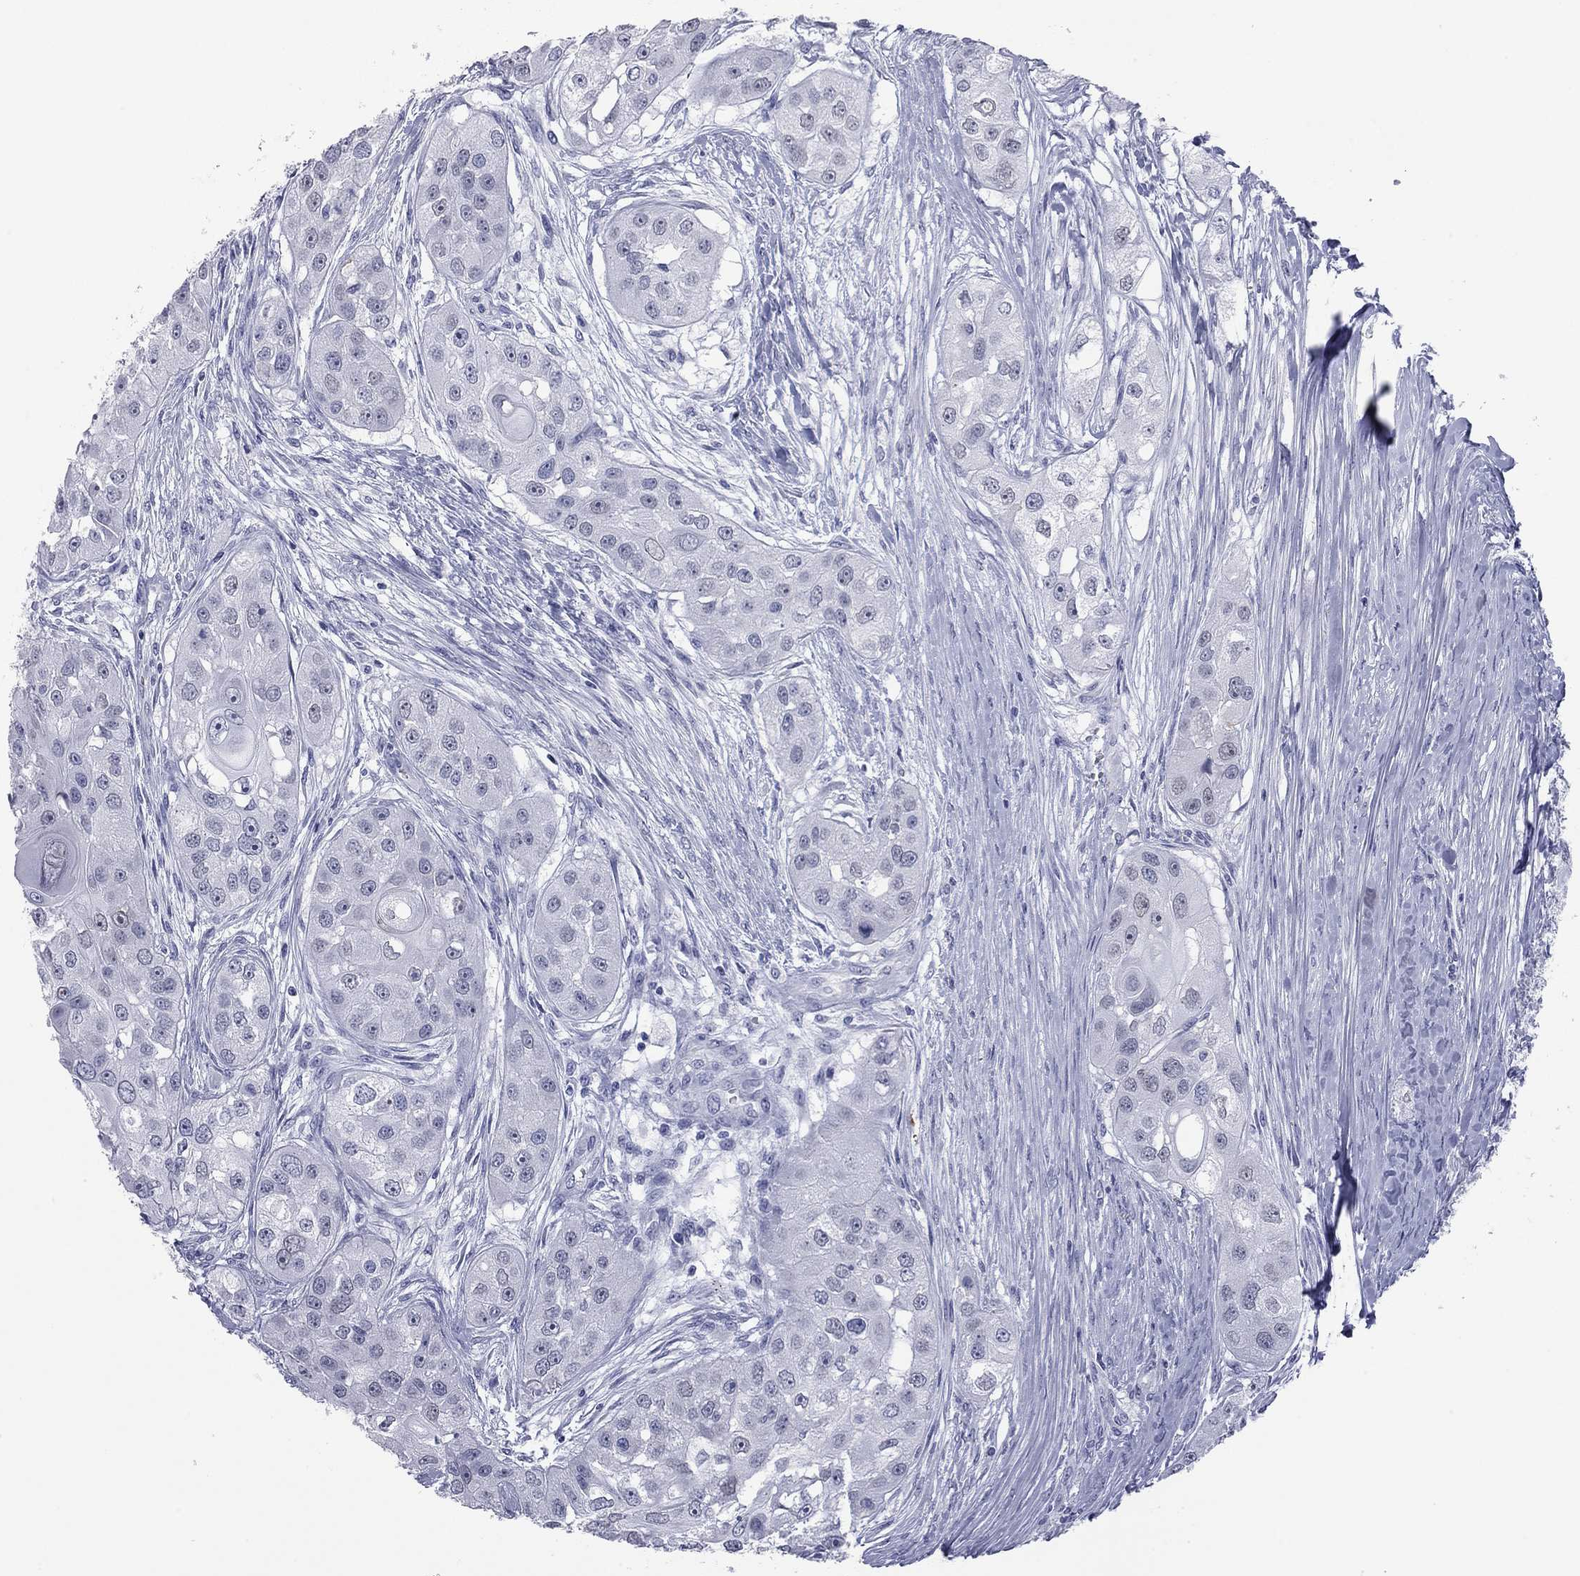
{"staining": {"intensity": "negative", "quantity": "none", "location": "none"}, "tissue": "head and neck cancer", "cell_type": "Tumor cells", "image_type": "cancer", "snomed": [{"axis": "morphology", "description": "Normal tissue, NOS"}, {"axis": "morphology", "description": "Squamous cell carcinoma, NOS"}, {"axis": "topography", "description": "Skeletal muscle"}, {"axis": "topography", "description": "Head-Neck"}], "caption": "This is an immunohistochemistry (IHC) photomicrograph of human head and neck squamous cell carcinoma. There is no expression in tumor cells.", "gene": "AK8", "patient": {"sex": "male", "age": 51}}